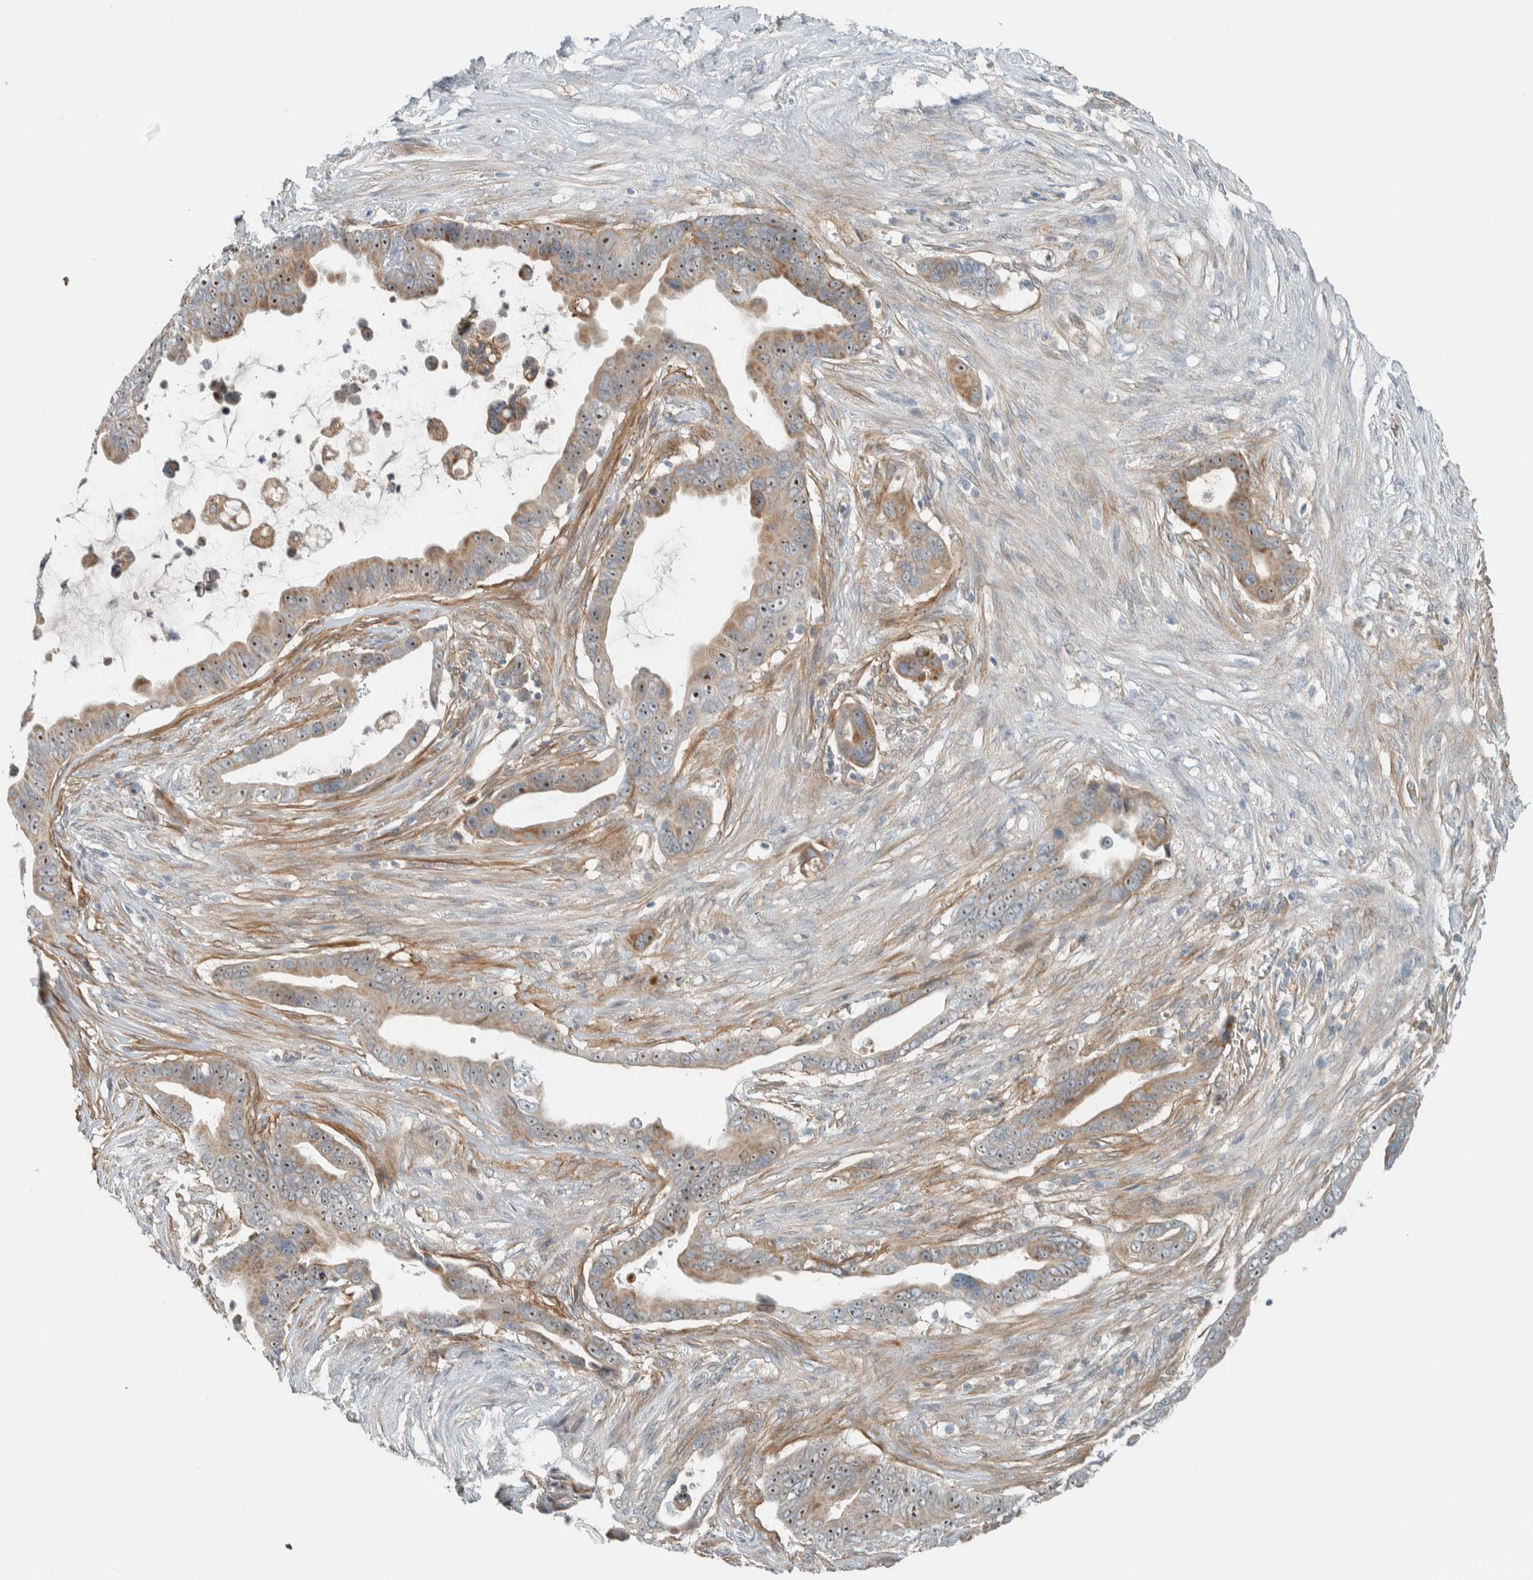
{"staining": {"intensity": "moderate", "quantity": ">75%", "location": "cytoplasmic/membranous,nuclear"}, "tissue": "pancreatic cancer", "cell_type": "Tumor cells", "image_type": "cancer", "snomed": [{"axis": "morphology", "description": "Adenocarcinoma, NOS"}, {"axis": "topography", "description": "Pancreas"}], "caption": "Moderate cytoplasmic/membranous and nuclear protein staining is appreciated in about >75% of tumor cells in pancreatic adenocarcinoma.", "gene": "SLFN12L", "patient": {"sex": "female", "age": 72}}